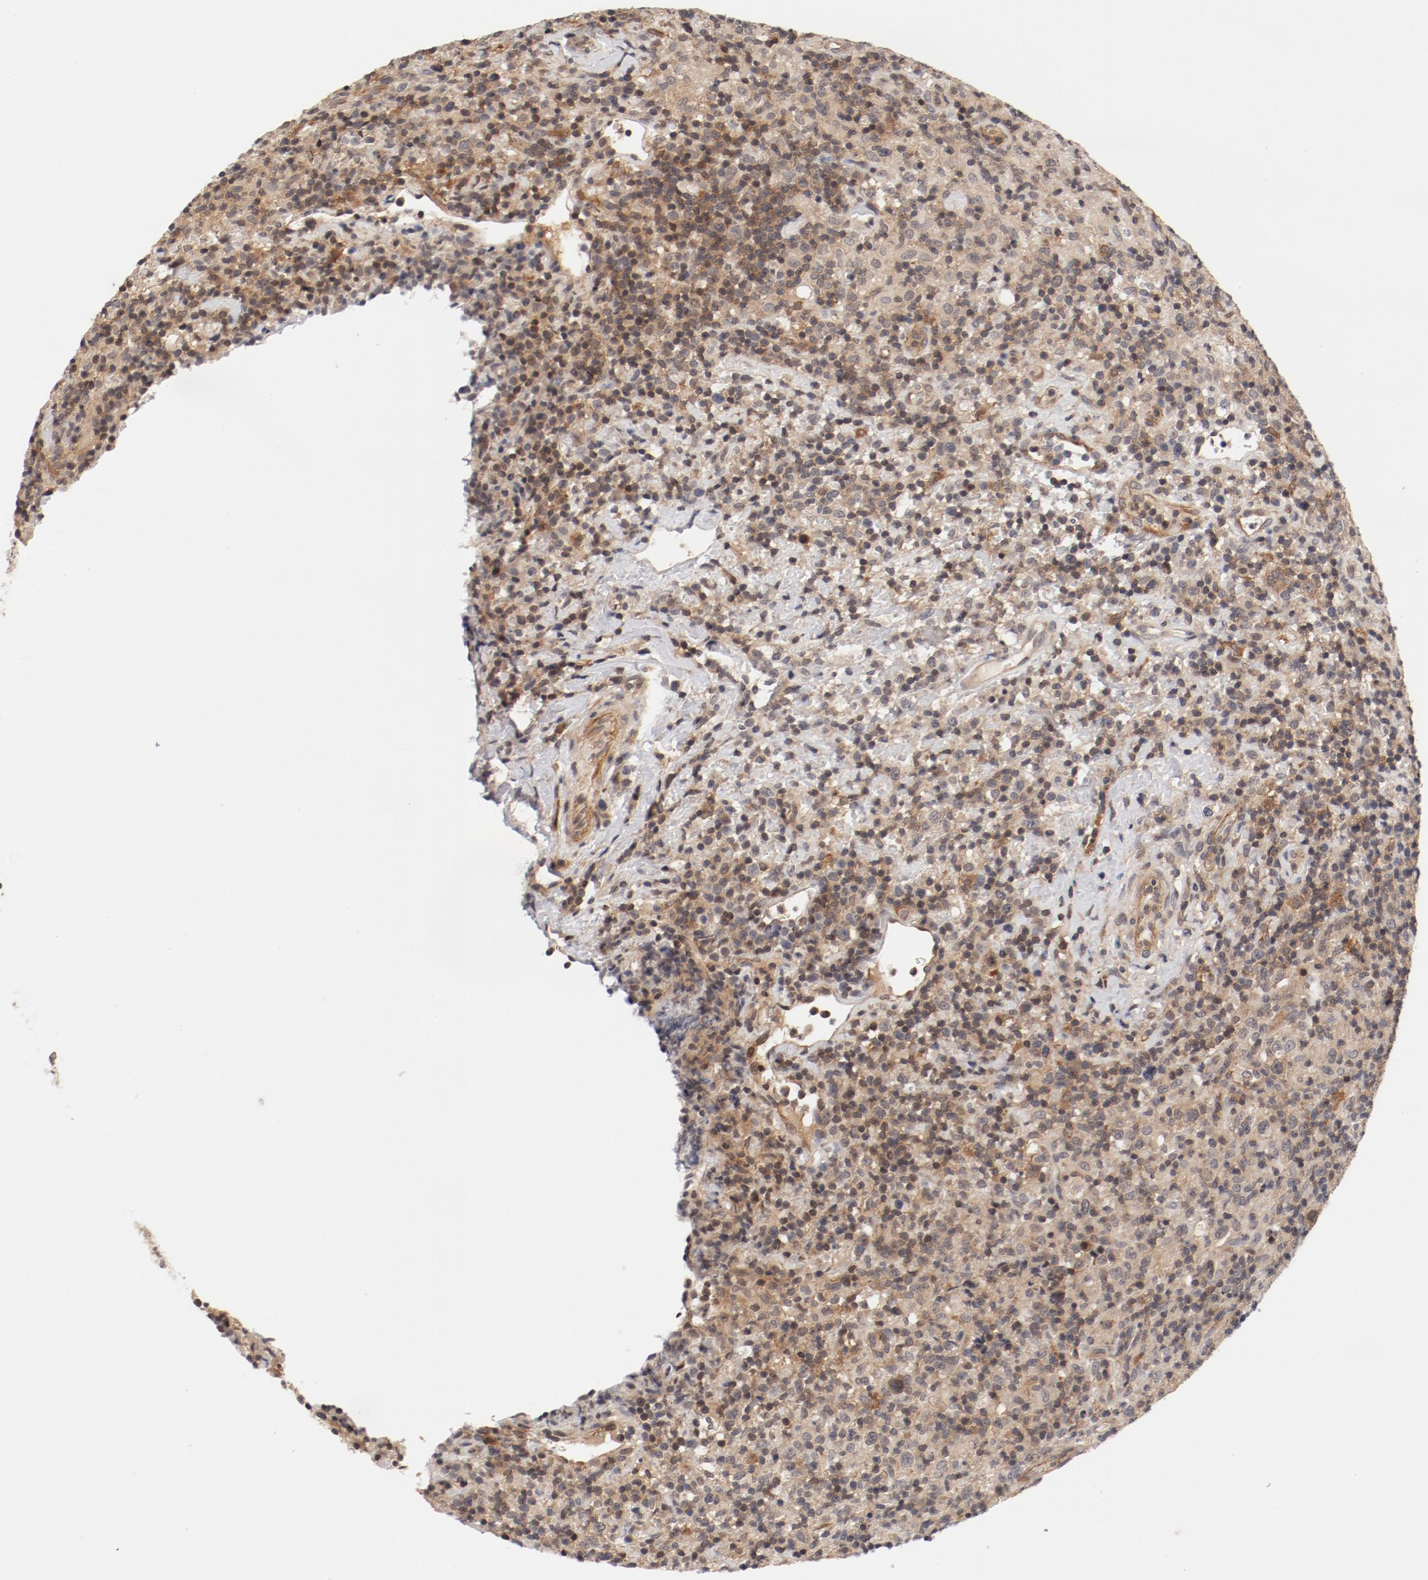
{"staining": {"intensity": "moderate", "quantity": ">75%", "location": "cytoplasmic/membranous"}, "tissue": "lymphoma", "cell_type": "Tumor cells", "image_type": "cancer", "snomed": [{"axis": "morphology", "description": "Hodgkin's disease, NOS"}, {"axis": "topography", "description": "Lymph node"}], "caption": "An IHC micrograph of neoplastic tissue is shown. Protein staining in brown labels moderate cytoplasmic/membranous positivity in lymphoma within tumor cells.", "gene": "ZNF267", "patient": {"sex": "male", "age": 65}}